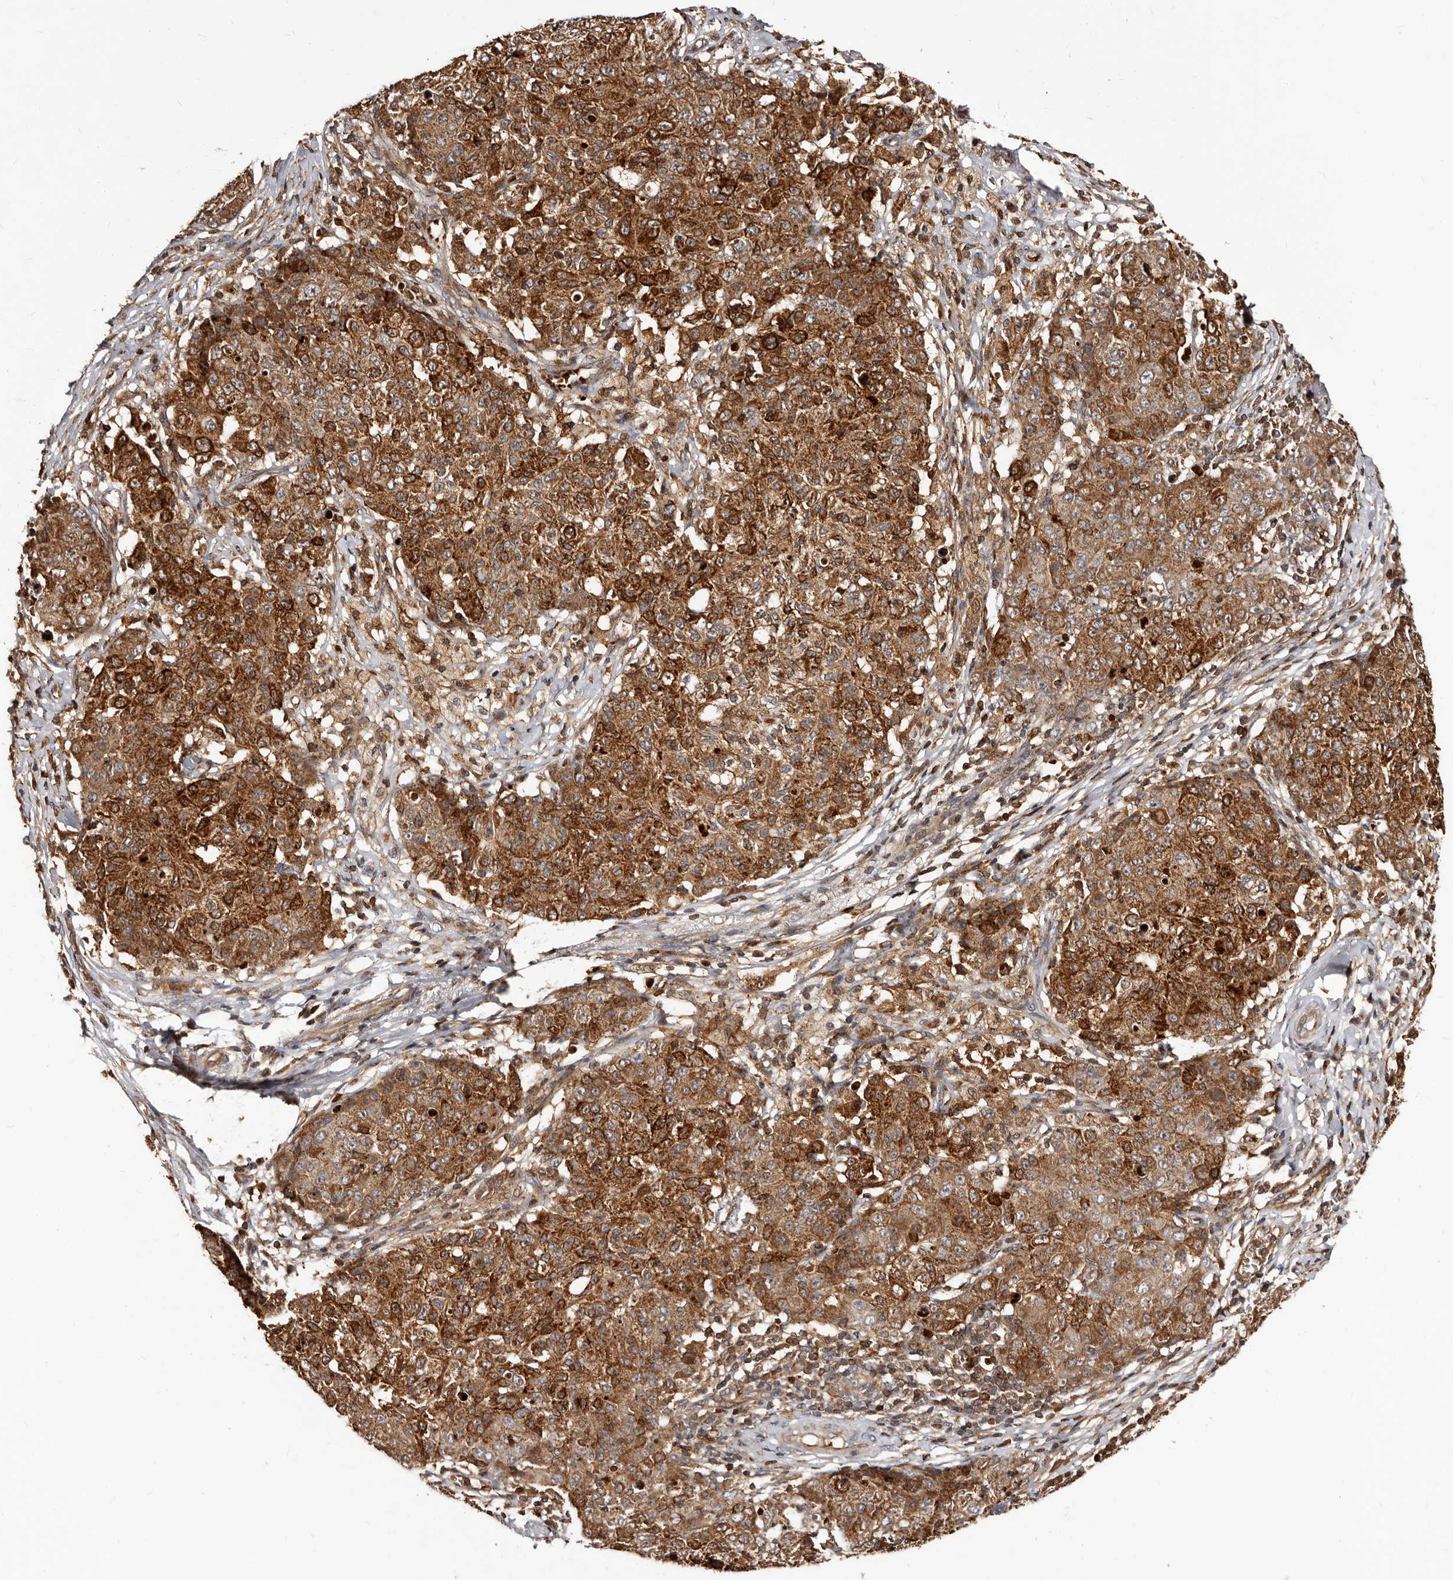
{"staining": {"intensity": "strong", "quantity": ">75%", "location": "cytoplasmic/membranous"}, "tissue": "ovarian cancer", "cell_type": "Tumor cells", "image_type": "cancer", "snomed": [{"axis": "morphology", "description": "Carcinoma, endometroid"}, {"axis": "topography", "description": "Ovary"}], "caption": "Human endometroid carcinoma (ovarian) stained for a protein (brown) exhibits strong cytoplasmic/membranous positive positivity in approximately >75% of tumor cells.", "gene": "BAX", "patient": {"sex": "female", "age": 42}}